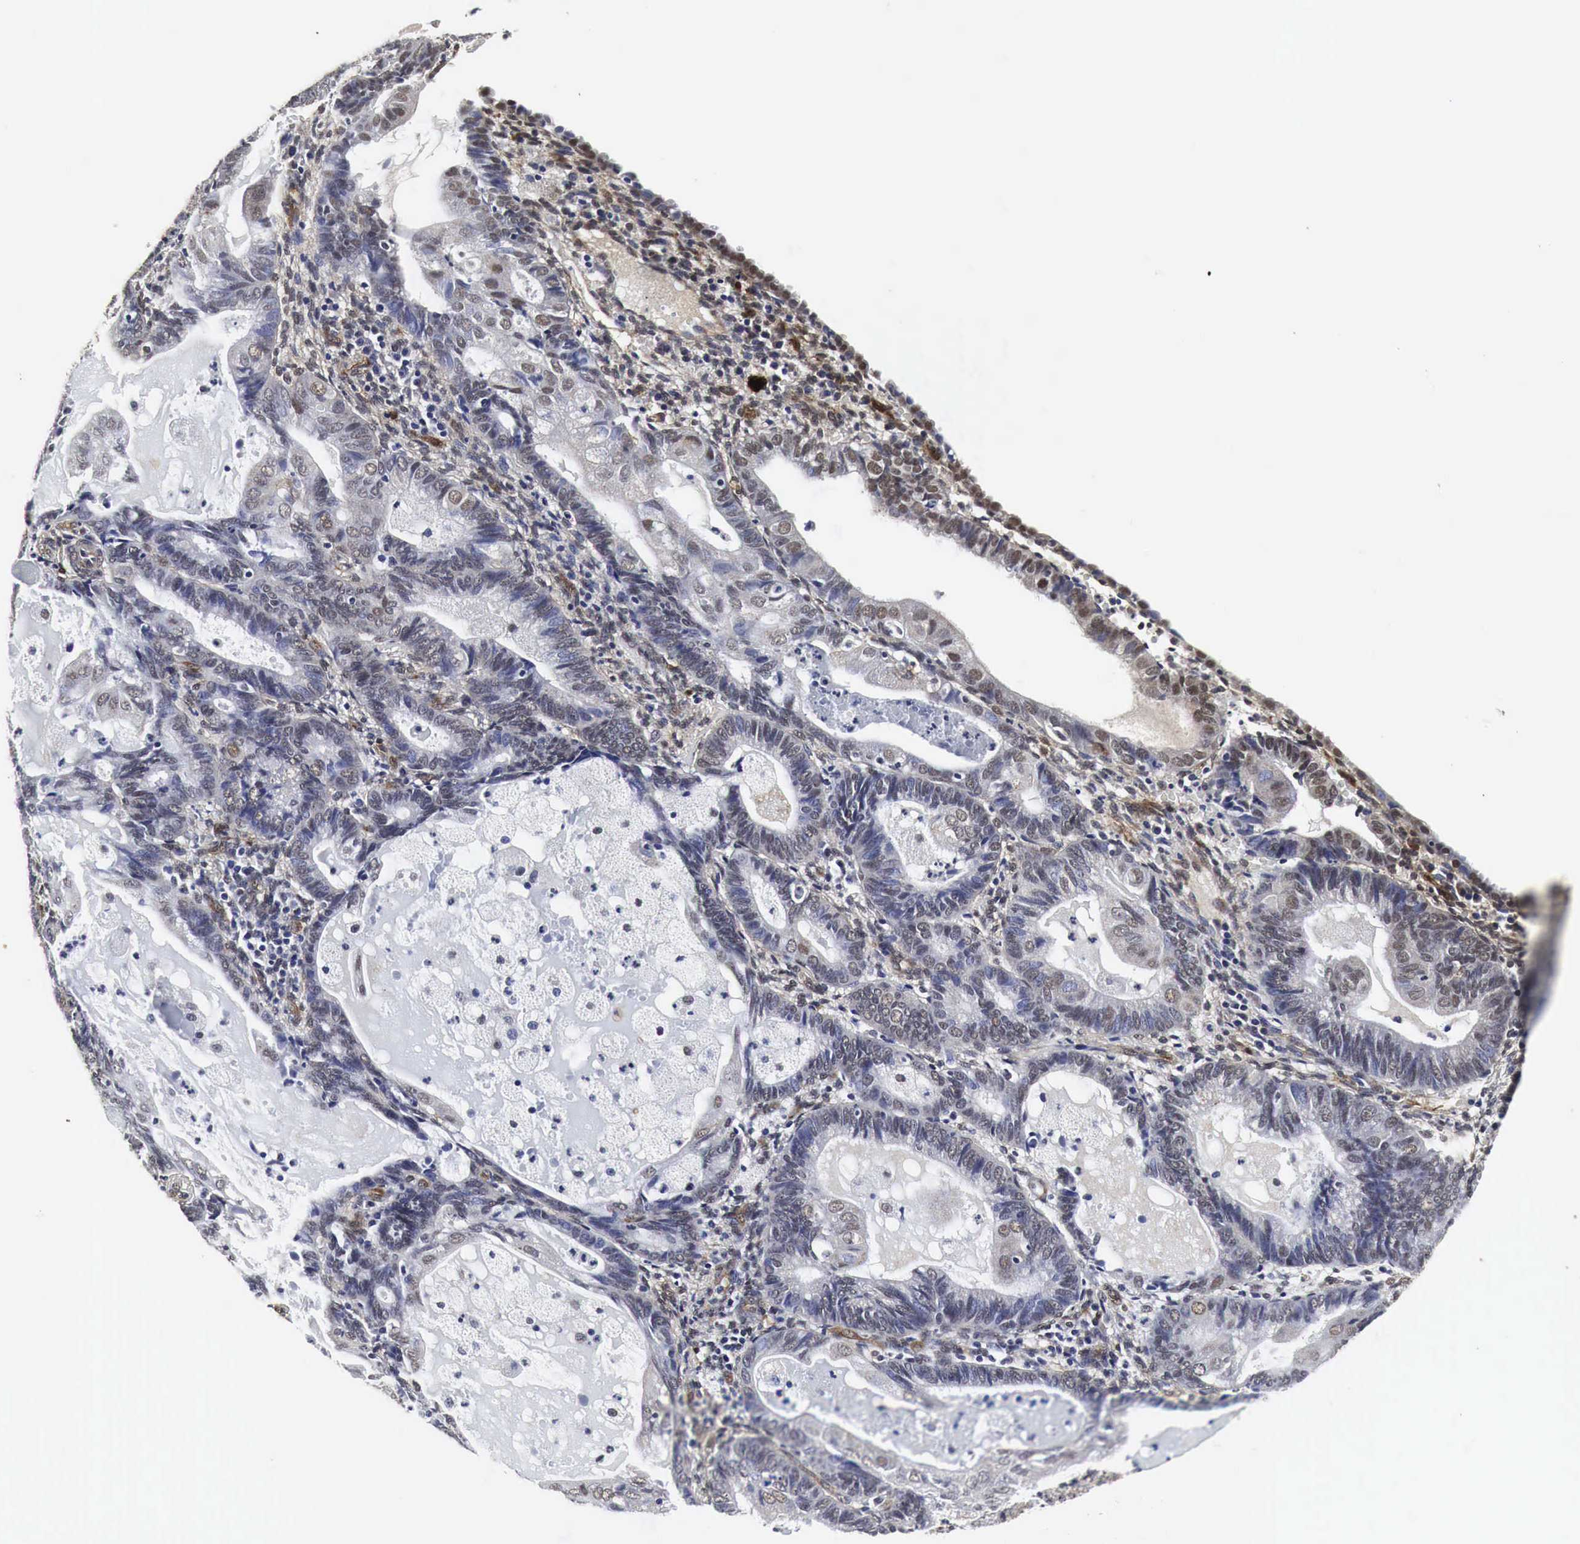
{"staining": {"intensity": "weak", "quantity": "<25%", "location": "cytoplasmic/membranous"}, "tissue": "endometrial cancer", "cell_type": "Tumor cells", "image_type": "cancer", "snomed": [{"axis": "morphology", "description": "Adenocarcinoma, NOS"}, {"axis": "topography", "description": "Endometrium"}], "caption": "Immunohistochemistry histopathology image of human adenocarcinoma (endometrial) stained for a protein (brown), which exhibits no staining in tumor cells.", "gene": "SPIN1", "patient": {"sex": "female", "age": 63}}